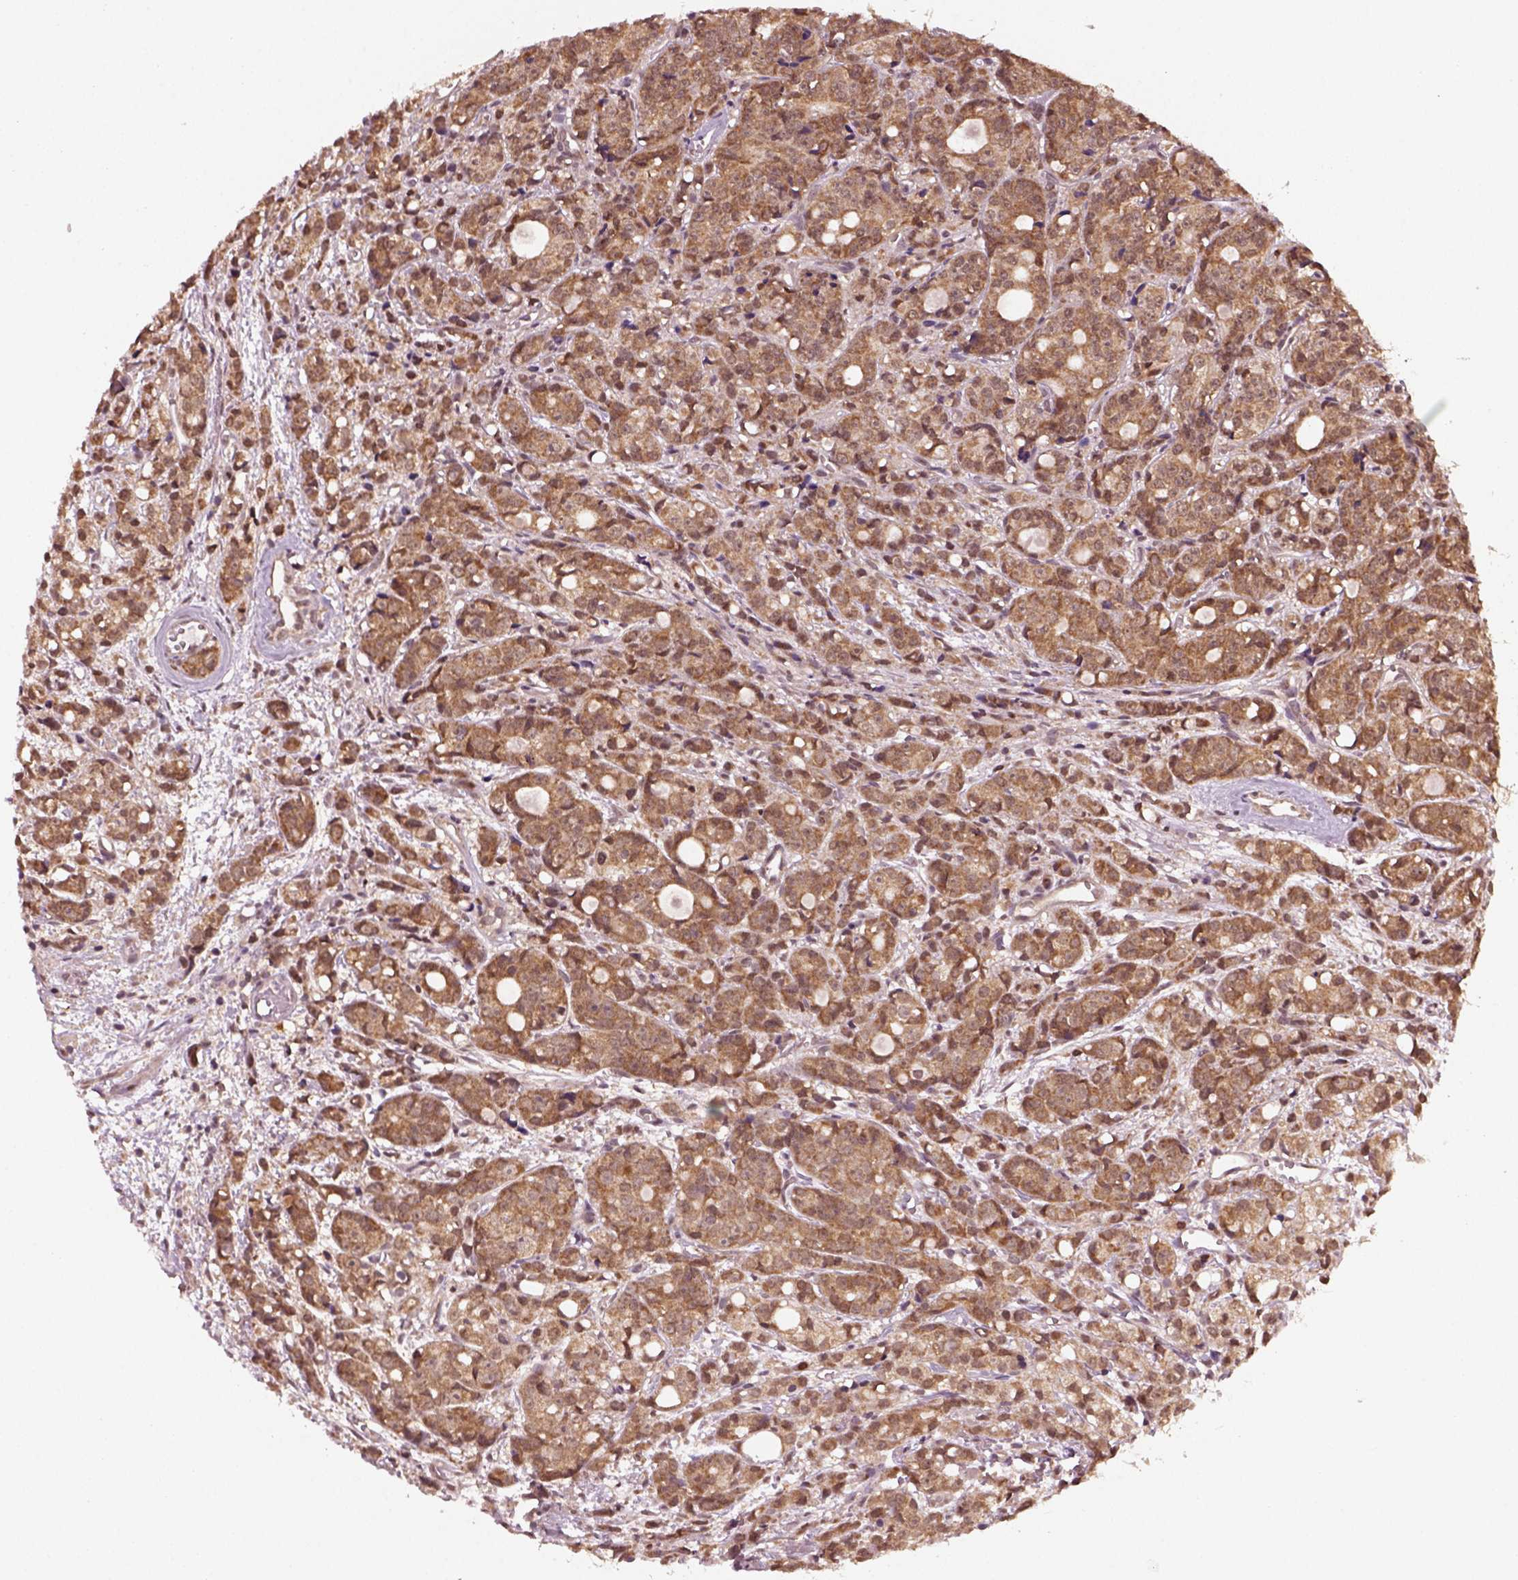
{"staining": {"intensity": "moderate", "quantity": ">75%", "location": "cytoplasmic/membranous,nuclear"}, "tissue": "prostate cancer", "cell_type": "Tumor cells", "image_type": "cancer", "snomed": [{"axis": "morphology", "description": "Adenocarcinoma, Medium grade"}, {"axis": "topography", "description": "Prostate"}], "caption": "Protein expression analysis of human medium-grade adenocarcinoma (prostate) reveals moderate cytoplasmic/membranous and nuclear expression in approximately >75% of tumor cells.", "gene": "NUDT9", "patient": {"sex": "male", "age": 74}}